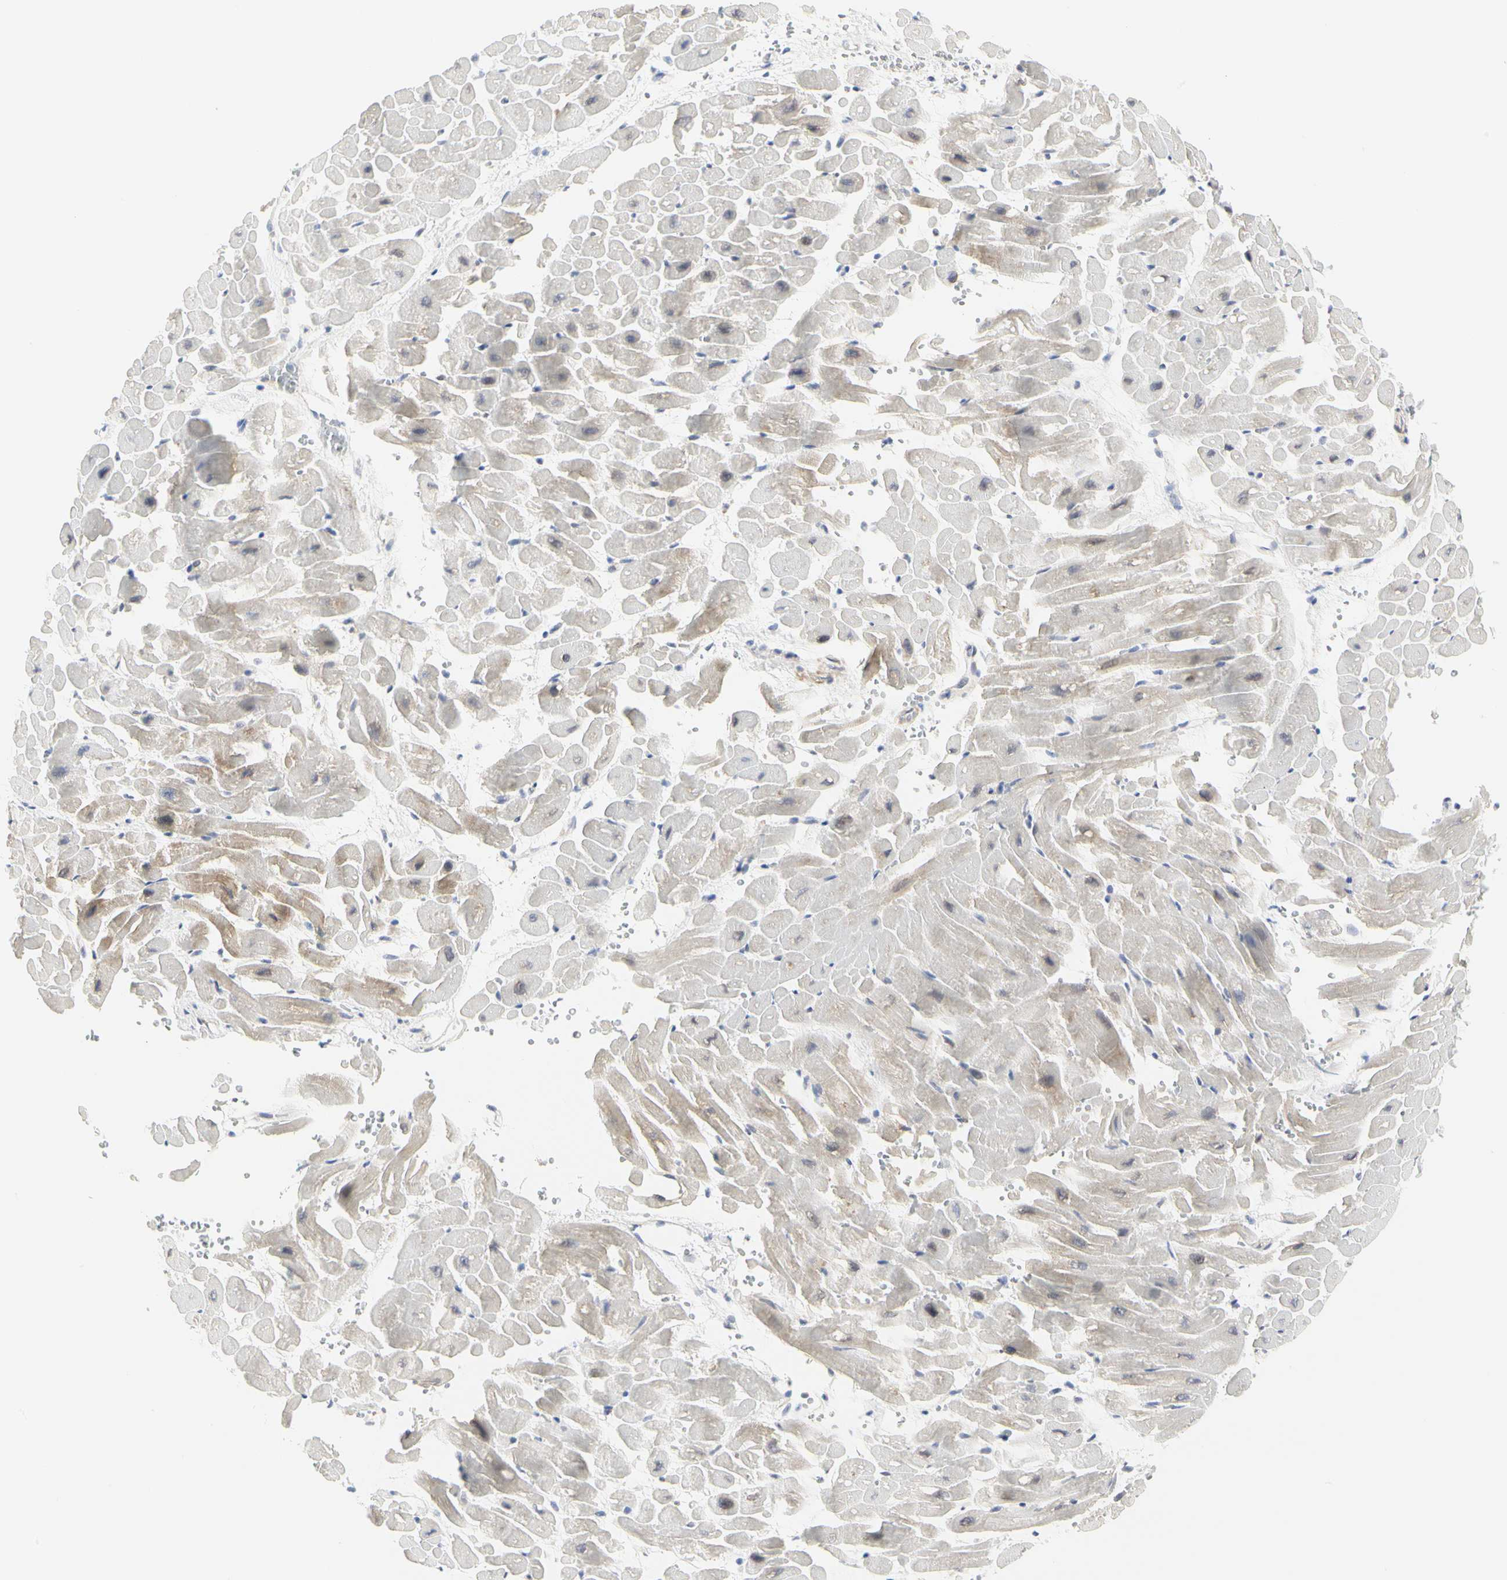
{"staining": {"intensity": "weak", "quantity": "<25%", "location": "cytoplasmic/membranous"}, "tissue": "heart muscle", "cell_type": "Cardiomyocytes", "image_type": "normal", "snomed": [{"axis": "morphology", "description": "Normal tissue, NOS"}, {"axis": "topography", "description": "Heart"}], "caption": "High magnification brightfield microscopy of unremarkable heart muscle stained with DAB (brown) and counterstained with hematoxylin (blue): cardiomyocytes show no significant staining. Nuclei are stained in blue.", "gene": "SHANK2", "patient": {"sex": "male", "age": 45}}